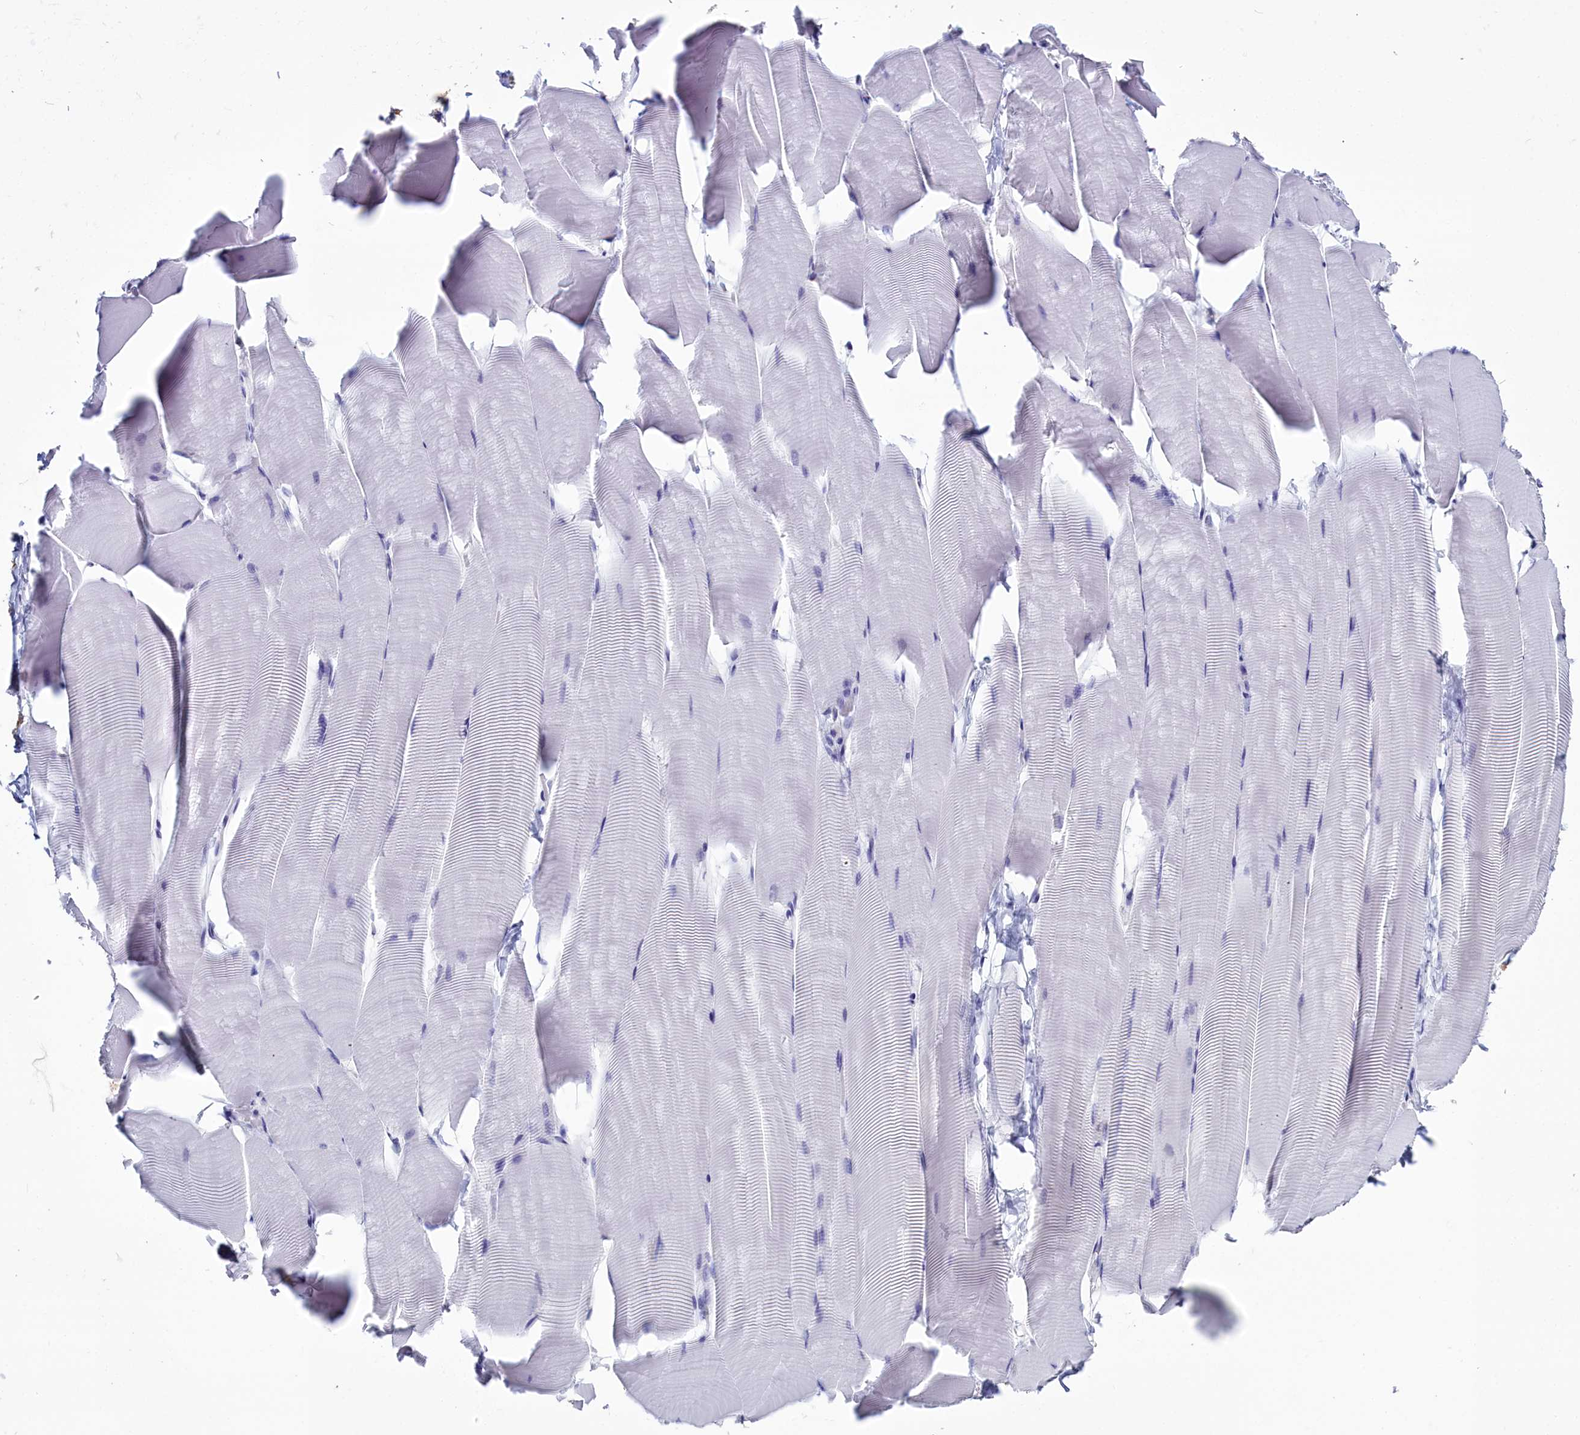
{"staining": {"intensity": "negative", "quantity": "none", "location": "none"}, "tissue": "skeletal muscle", "cell_type": "Myocytes", "image_type": "normal", "snomed": [{"axis": "morphology", "description": "Normal tissue, NOS"}, {"axis": "topography", "description": "Skeletal muscle"}], "caption": "DAB (3,3'-diaminobenzidine) immunohistochemical staining of benign skeletal muscle demonstrates no significant staining in myocytes.", "gene": "MAP6", "patient": {"sex": "male", "age": 25}}